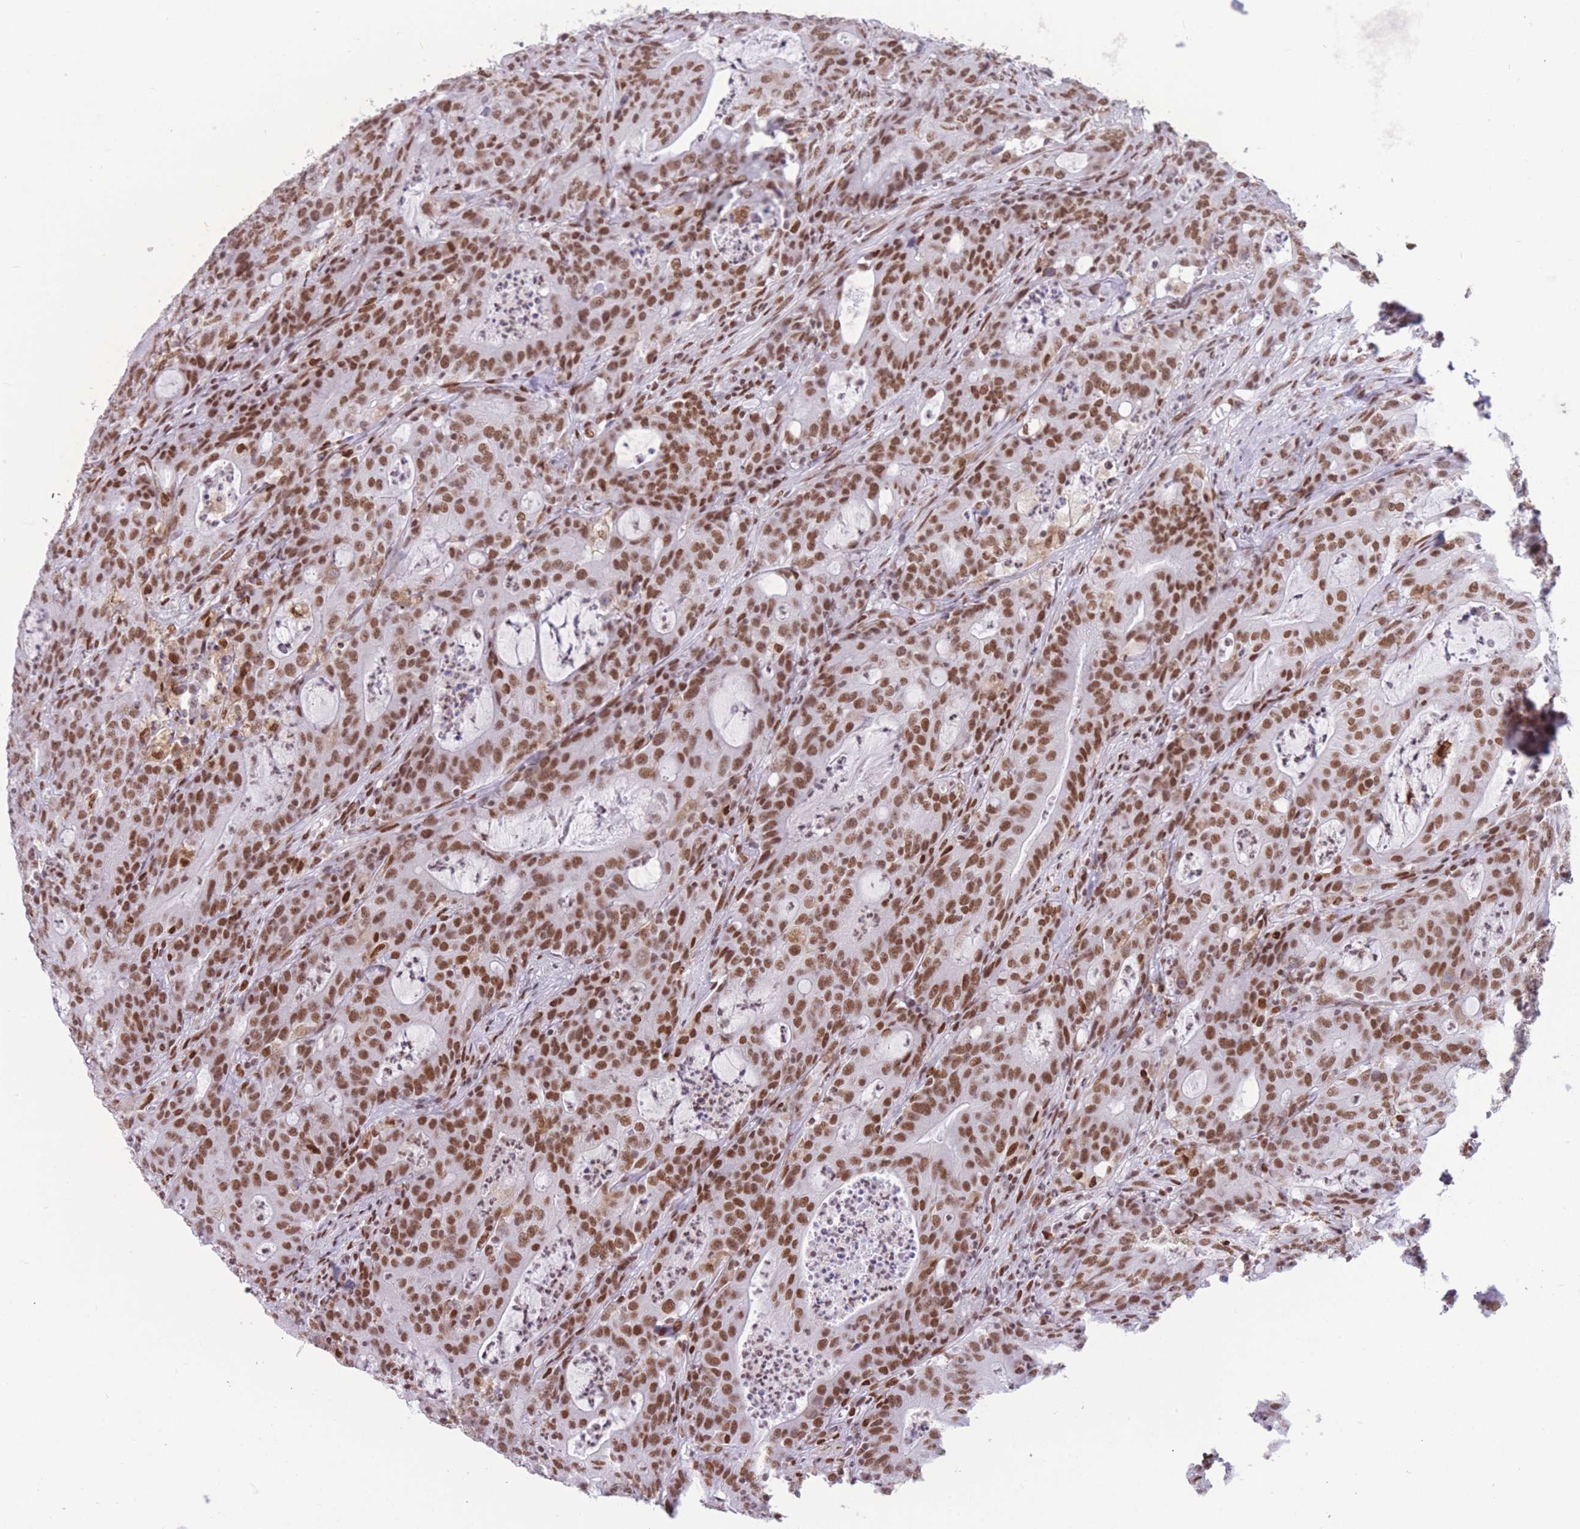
{"staining": {"intensity": "moderate", "quantity": ">75%", "location": "nuclear"}, "tissue": "colorectal cancer", "cell_type": "Tumor cells", "image_type": "cancer", "snomed": [{"axis": "morphology", "description": "Adenocarcinoma, NOS"}, {"axis": "topography", "description": "Colon"}], "caption": "The image displays a brown stain indicating the presence of a protein in the nuclear of tumor cells in adenocarcinoma (colorectal).", "gene": "HNRNPUL1", "patient": {"sex": "male", "age": 83}}